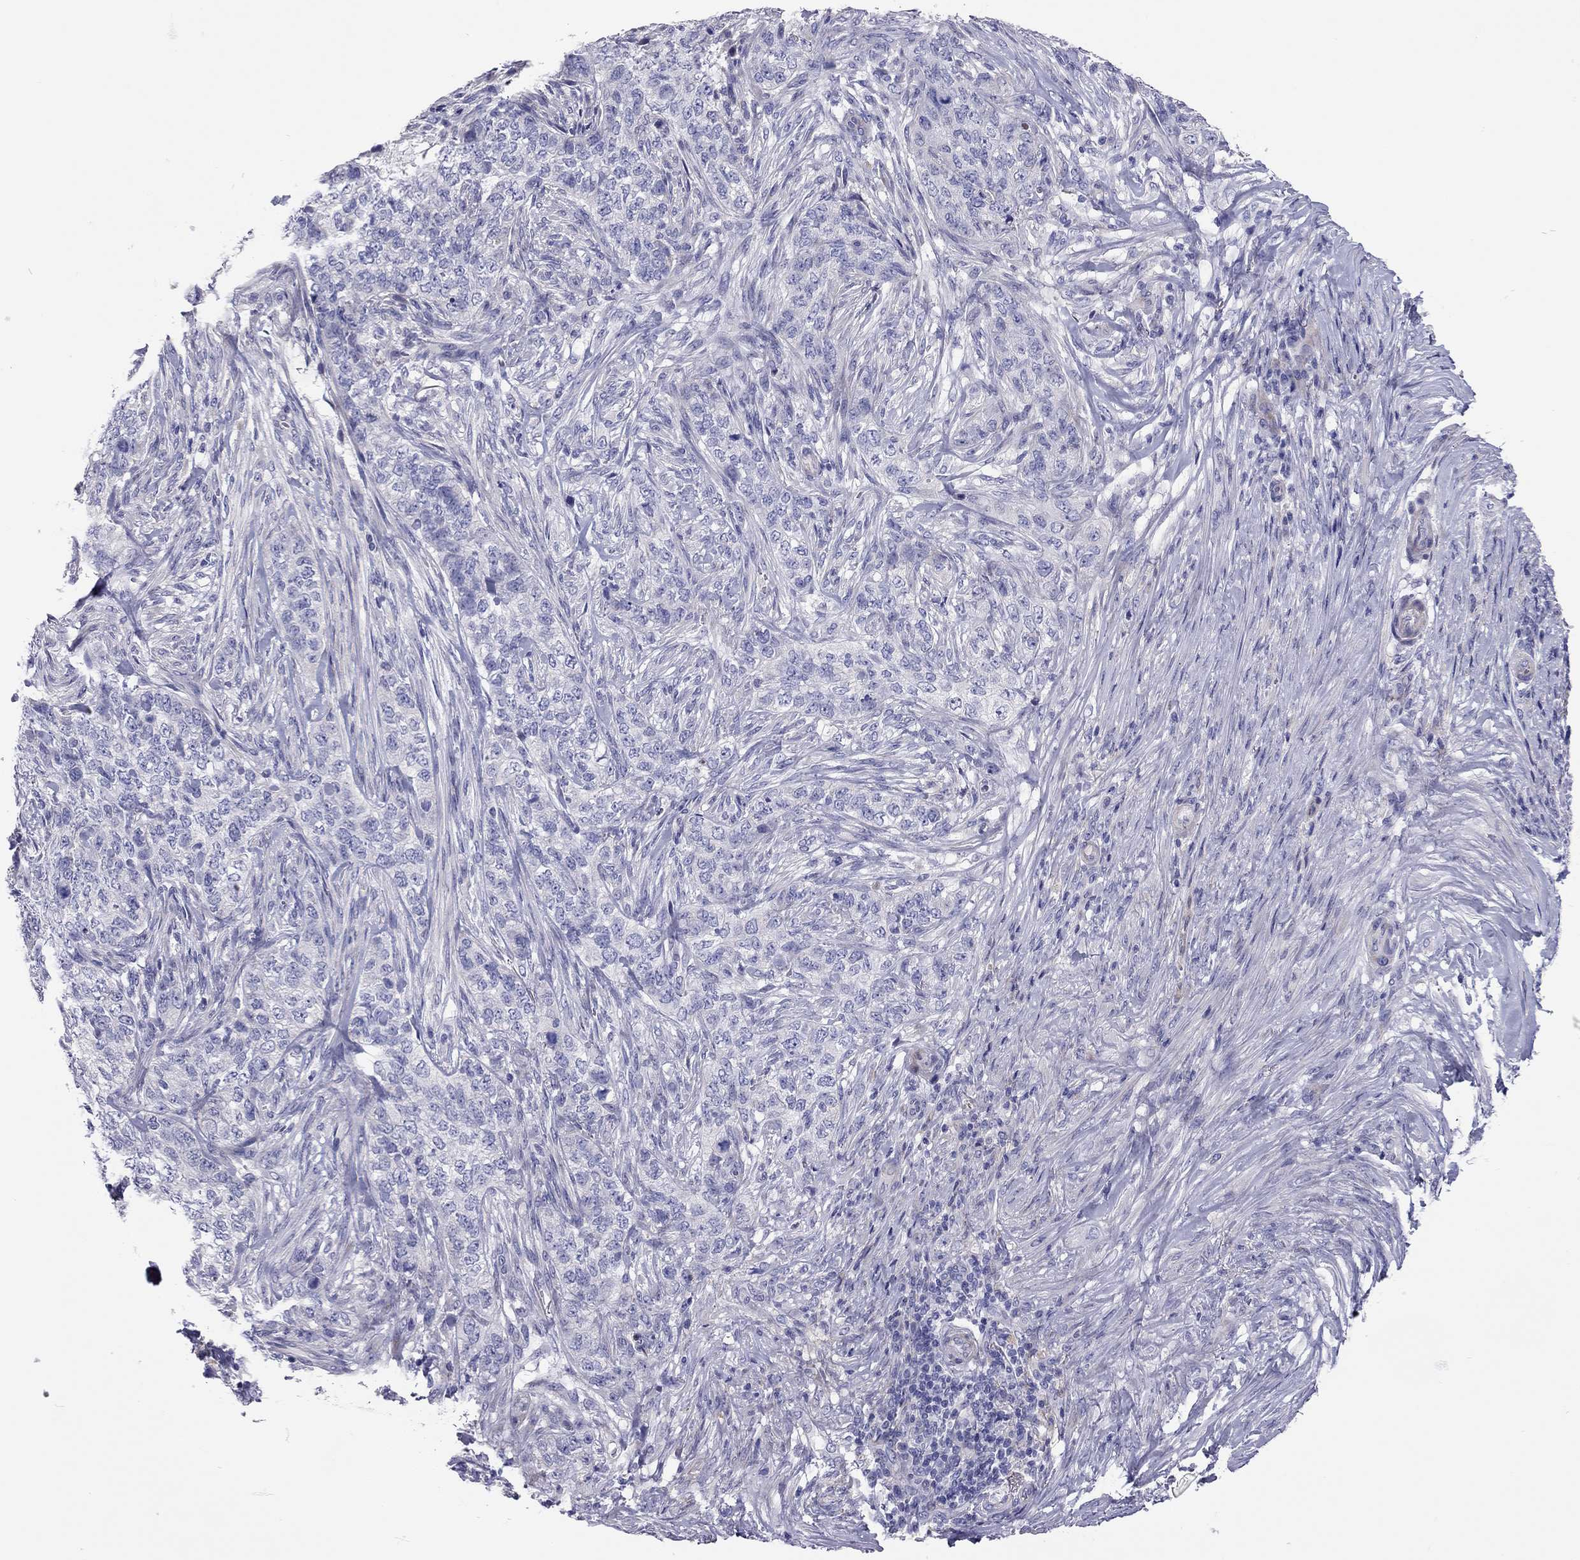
{"staining": {"intensity": "negative", "quantity": "none", "location": "none"}, "tissue": "skin cancer", "cell_type": "Tumor cells", "image_type": "cancer", "snomed": [{"axis": "morphology", "description": "Basal cell carcinoma"}, {"axis": "topography", "description": "Skin"}], "caption": "Immunohistochemistry photomicrograph of neoplastic tissue: skin cancer stained with DAB shows no significant protein positivity in tumor cells.", "gene": "SCARB1", "patient": {"sex": "female", "age": 69}}